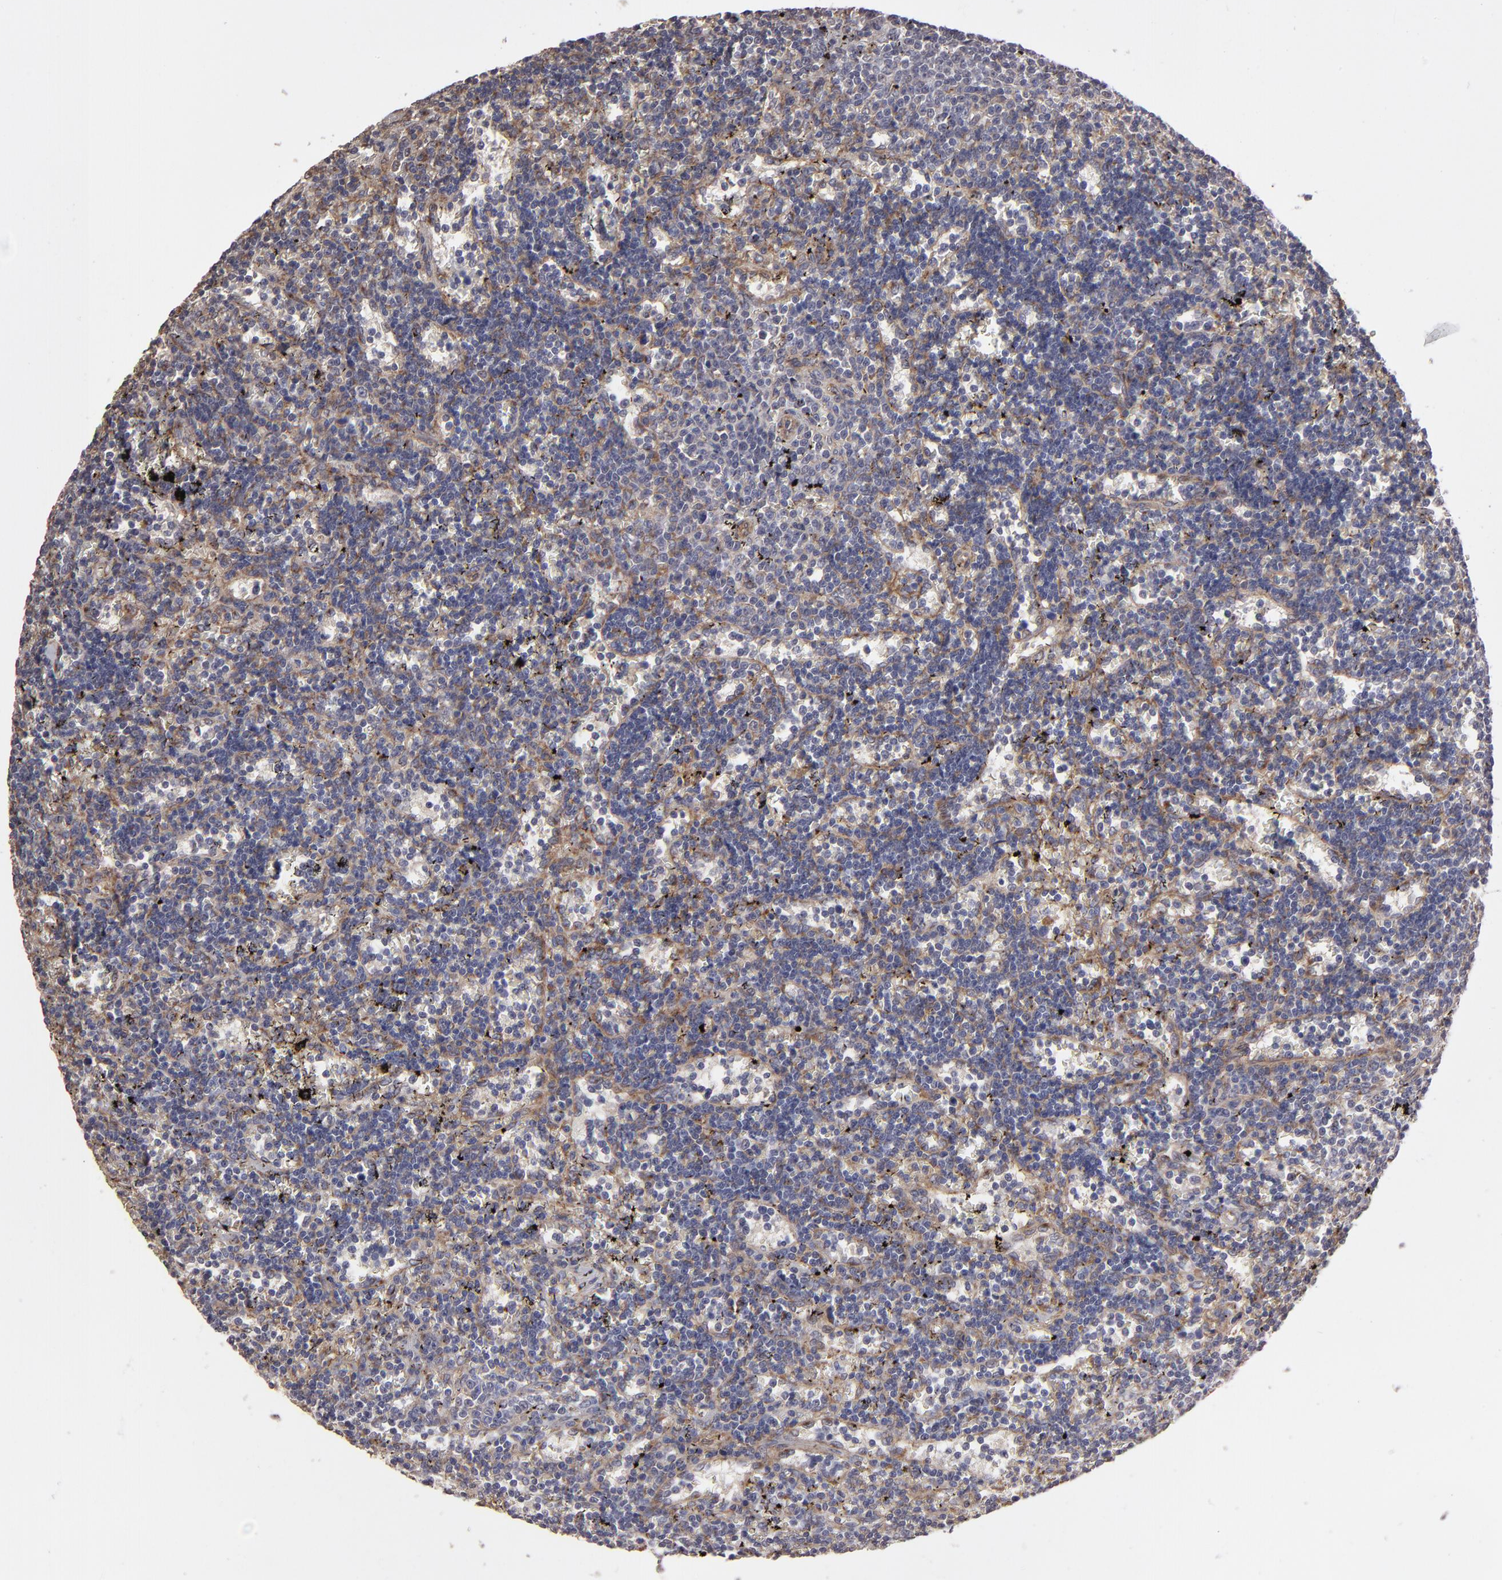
{"staining": {"intensity": "moderate", "quantity": "25%-75%", "location": "cytoplasmic/membranous"}, "tissue": "lymphoma", "cell_type": "Tumor cells", "image_type": "cancer", "snomed": [{"axis": "morphology", "description": "Malignant lymphoma, non-Hodgkin's type, Low grade"}, {"axis": "topography", "description": "Spleen"}], "caption": "IHC of lymphoma reveals medium levels of moderate cytoplasmic/membranous positivity in about 25%-75% of tumor cells. The staining is performed using DAB brown chromogen to label protein expression. The nuclei are counter-stained blue using hematoxylin.", "gene": "ITGB5", "patient": {"sex": "male", "age": 60}}